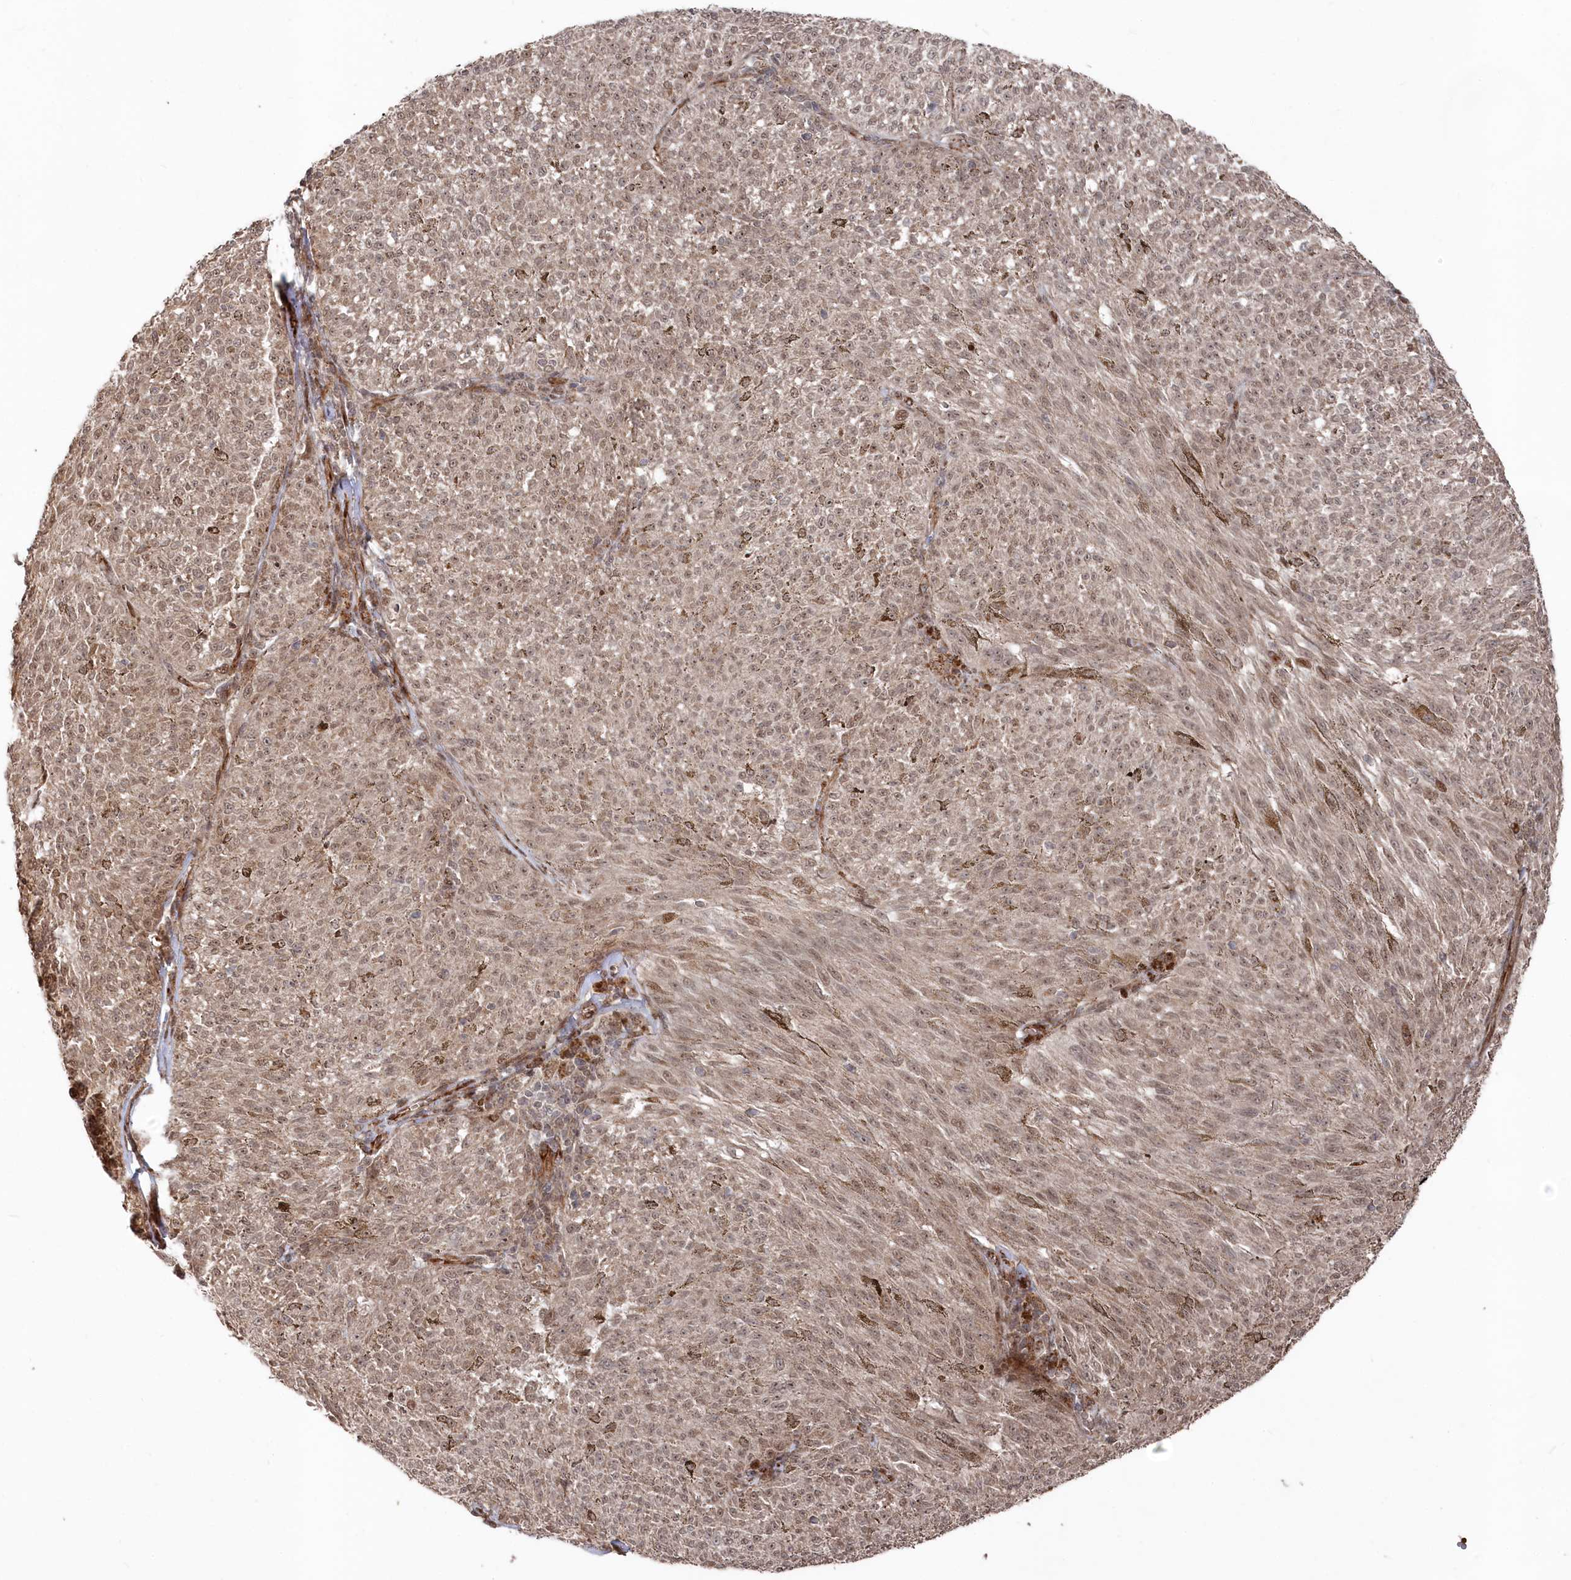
{"staining": {"intensity": "weak", "quantity": ">75%", "location": "cytoplasmic/membranous,nuclear"}, "tissue": "melanoma", "cell_type": "Tumor cells", "image_type": "cancer", "snomed": [{"axis": "morphology", "description": "Malignant melanoma, NOS"}, {"axis": "topography", "description": "Skin"}], "caption": "A brown stain shows weak cytoplasmic/membranous and nuclear expression of a protein in melanoma tumor cells.", "gene": "POLR3A", "patient": {"sex": "female", "age": 72}}